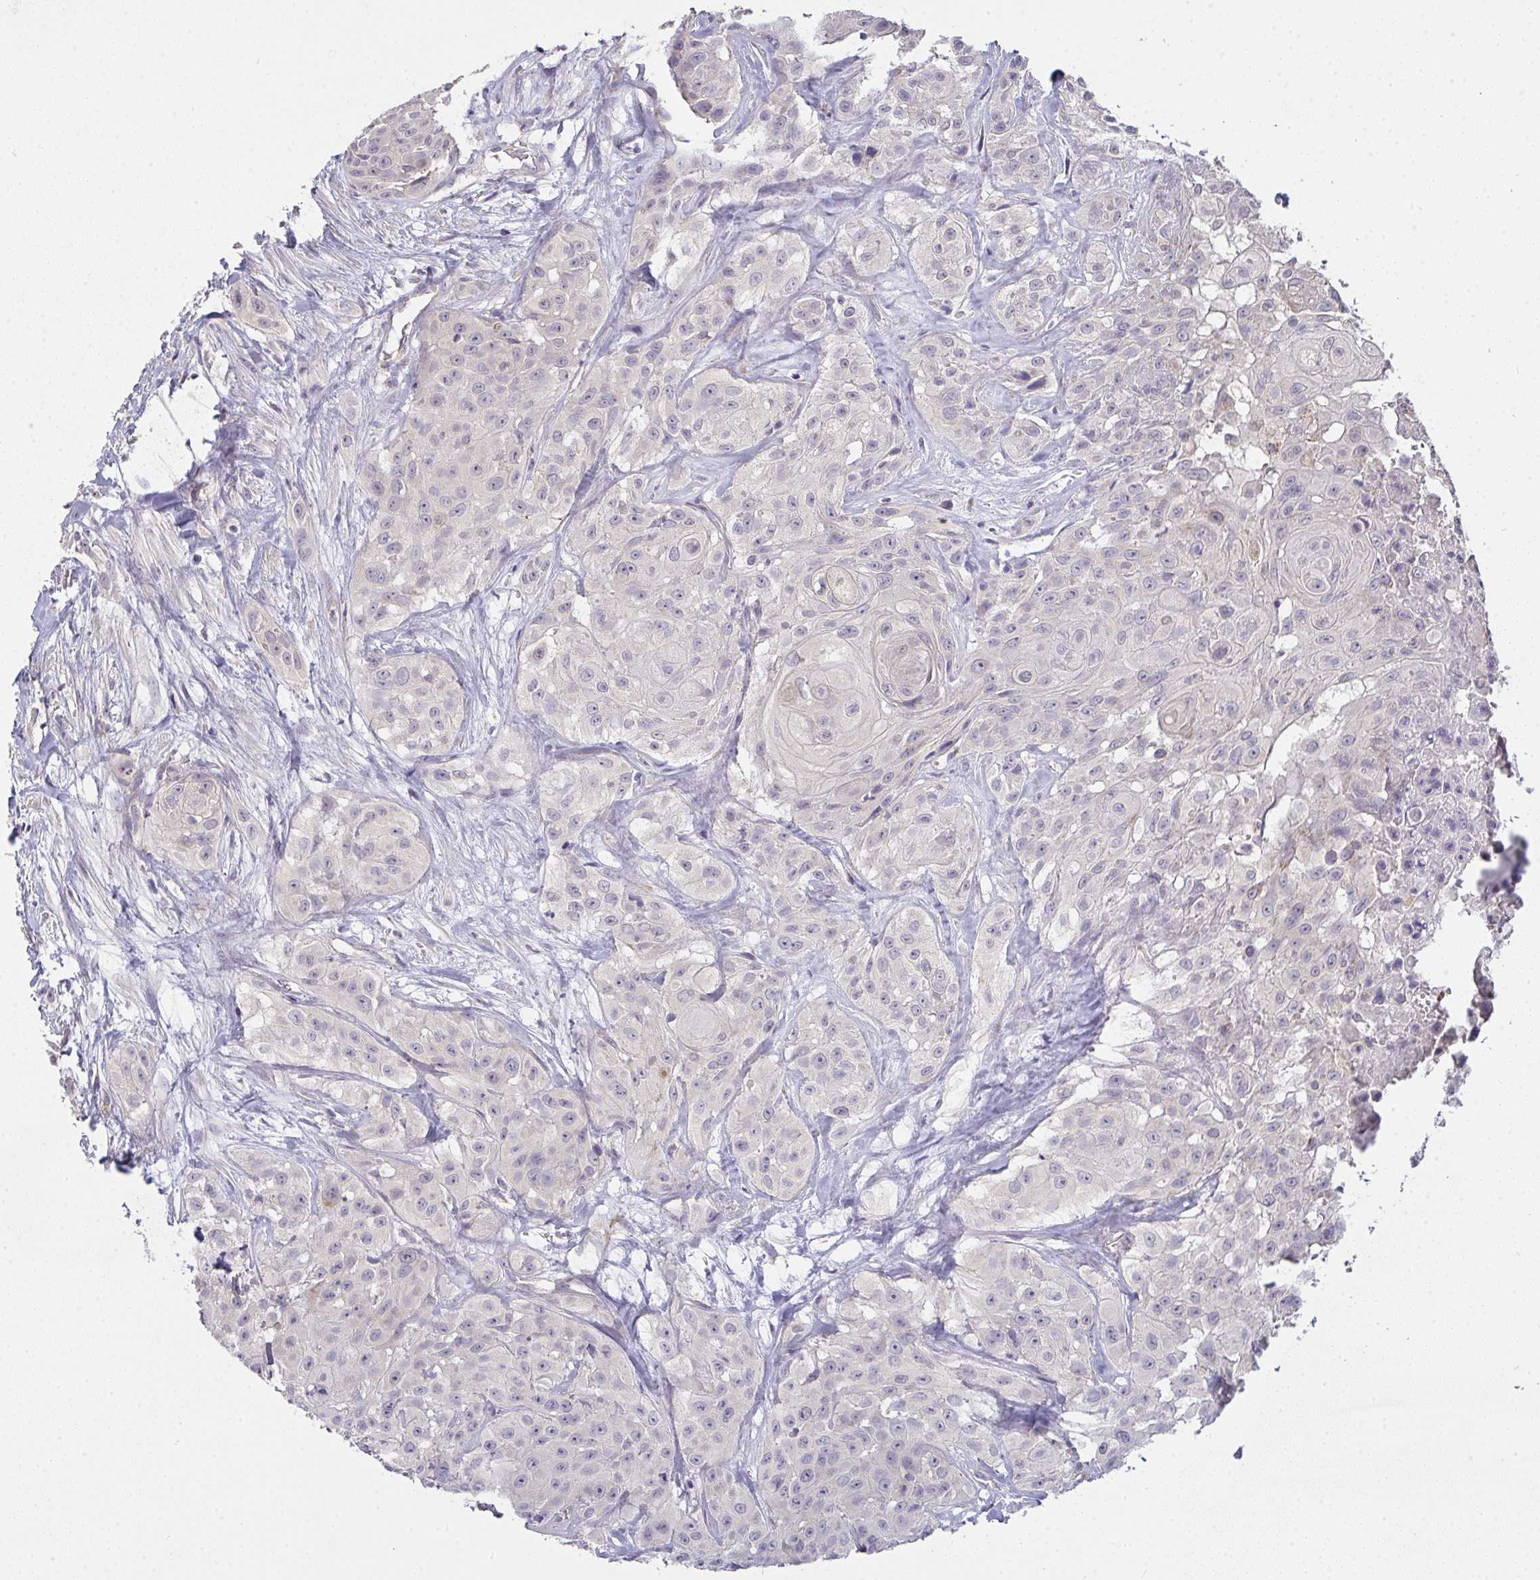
{"staining": {"intensity": "negative", "quantity": "none", "location": "none"}, "tissue": "head and neck cancer", "cell_type": "Tumor cells", "image_type": "cancer", "snomed": [{"axis": "morphology", "description": "Squamous cell carcinoma, NOS"}, {"axis": "topography", "description": "Head-Neck"}], "caption": "The micrograph exhibits no staining of tumor cells in head and neck cancer. (DAB (3,3'-diaminobenzidine) immunohistochemistry visualized using brightfield microscopy, high magnification).", "gene": "TMEM219", "patient": {"sex": "male", "age": 83}}